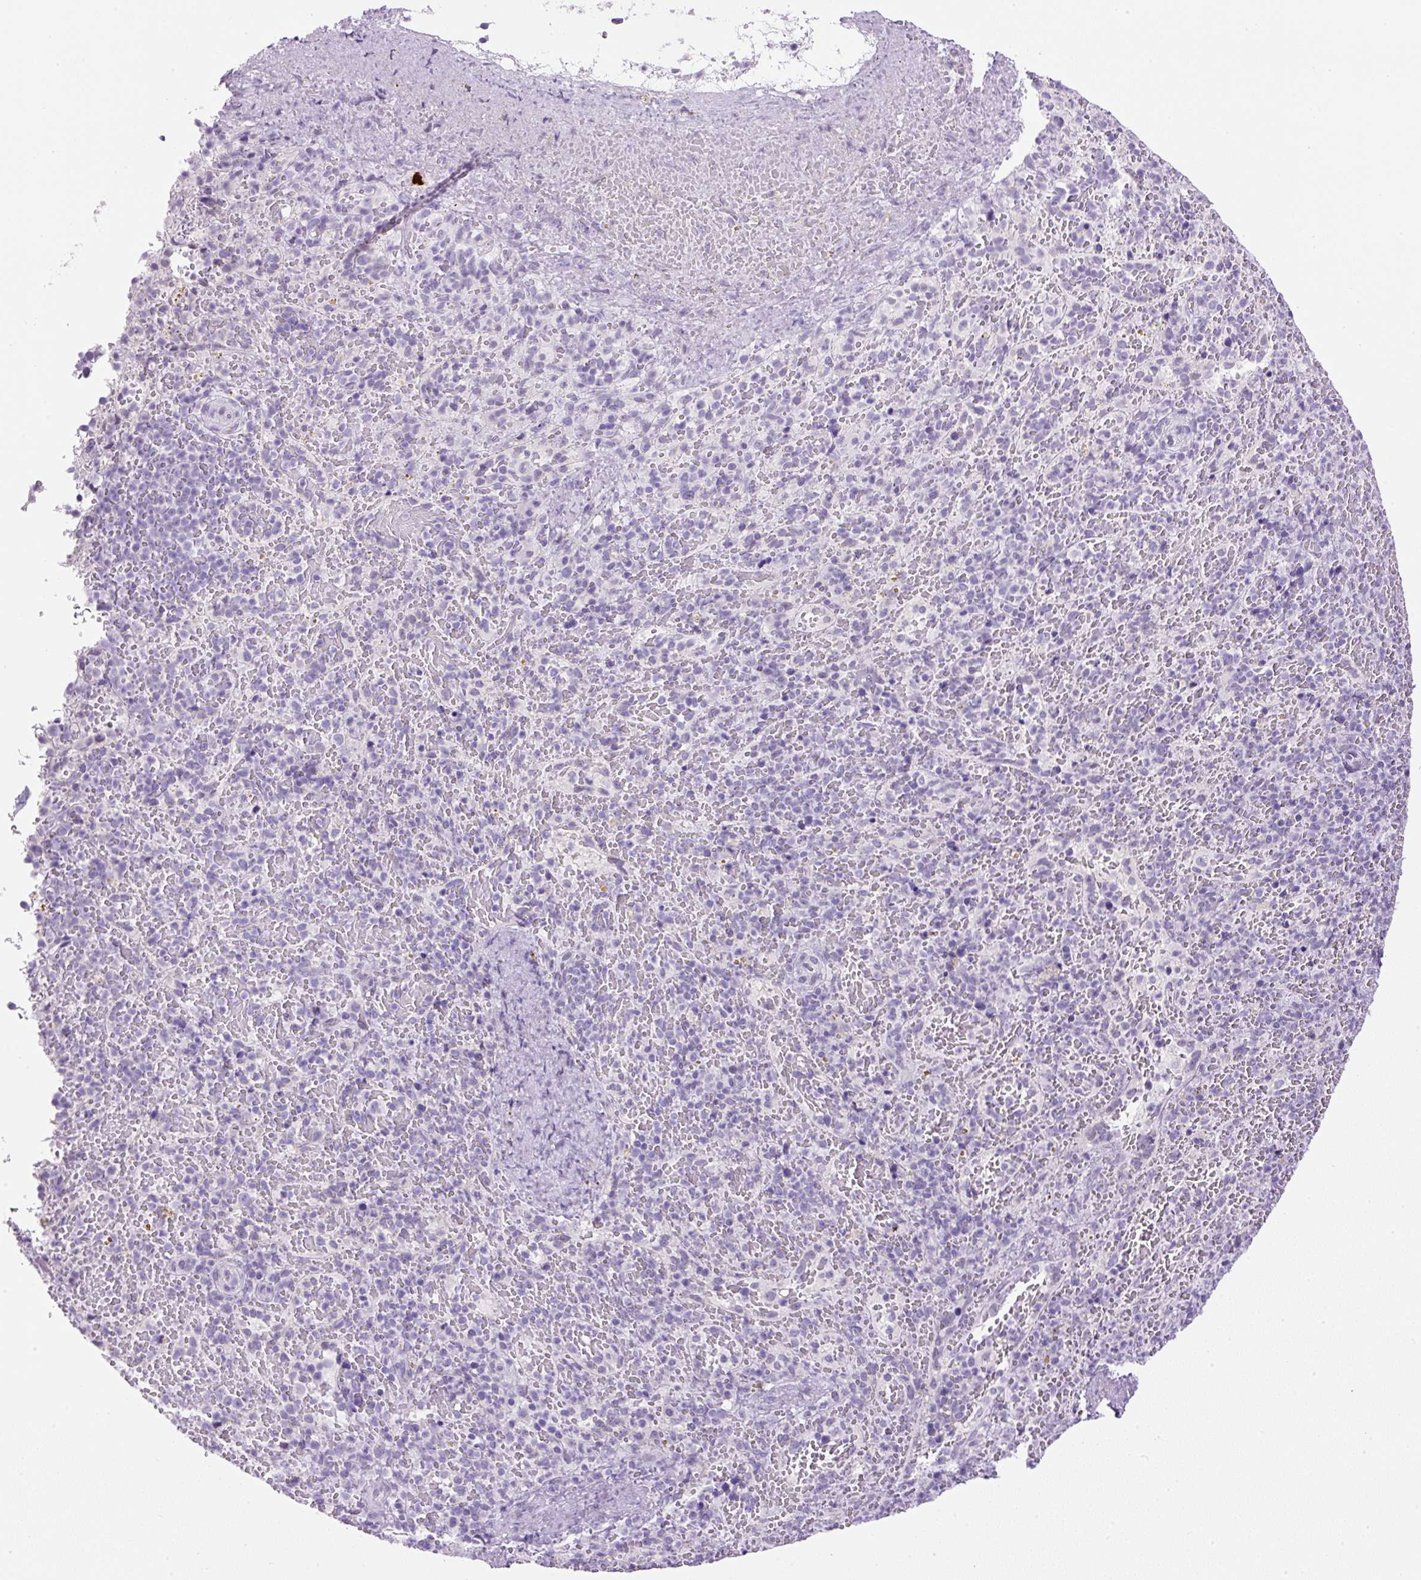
{"staining": {"intensity": "negative", "quantity": "none", "location": "none"}, "tissue": "spleen", "cell_type": "Cells in red pulp", "image_type": "normal", "snomed": [{"axis": "morphology", "description": "Normal tissue, NOS"}, {"axis": "topography", "description": "Spleen"}], "caption": "Immunohistochemistry histopathology image of normal spleen: human spleen stained with DAB exhibits no significant protein positivity in cells in red pulp.", "gene": "RHBDD2", "patient": {"sex": "female", "age": 50}}